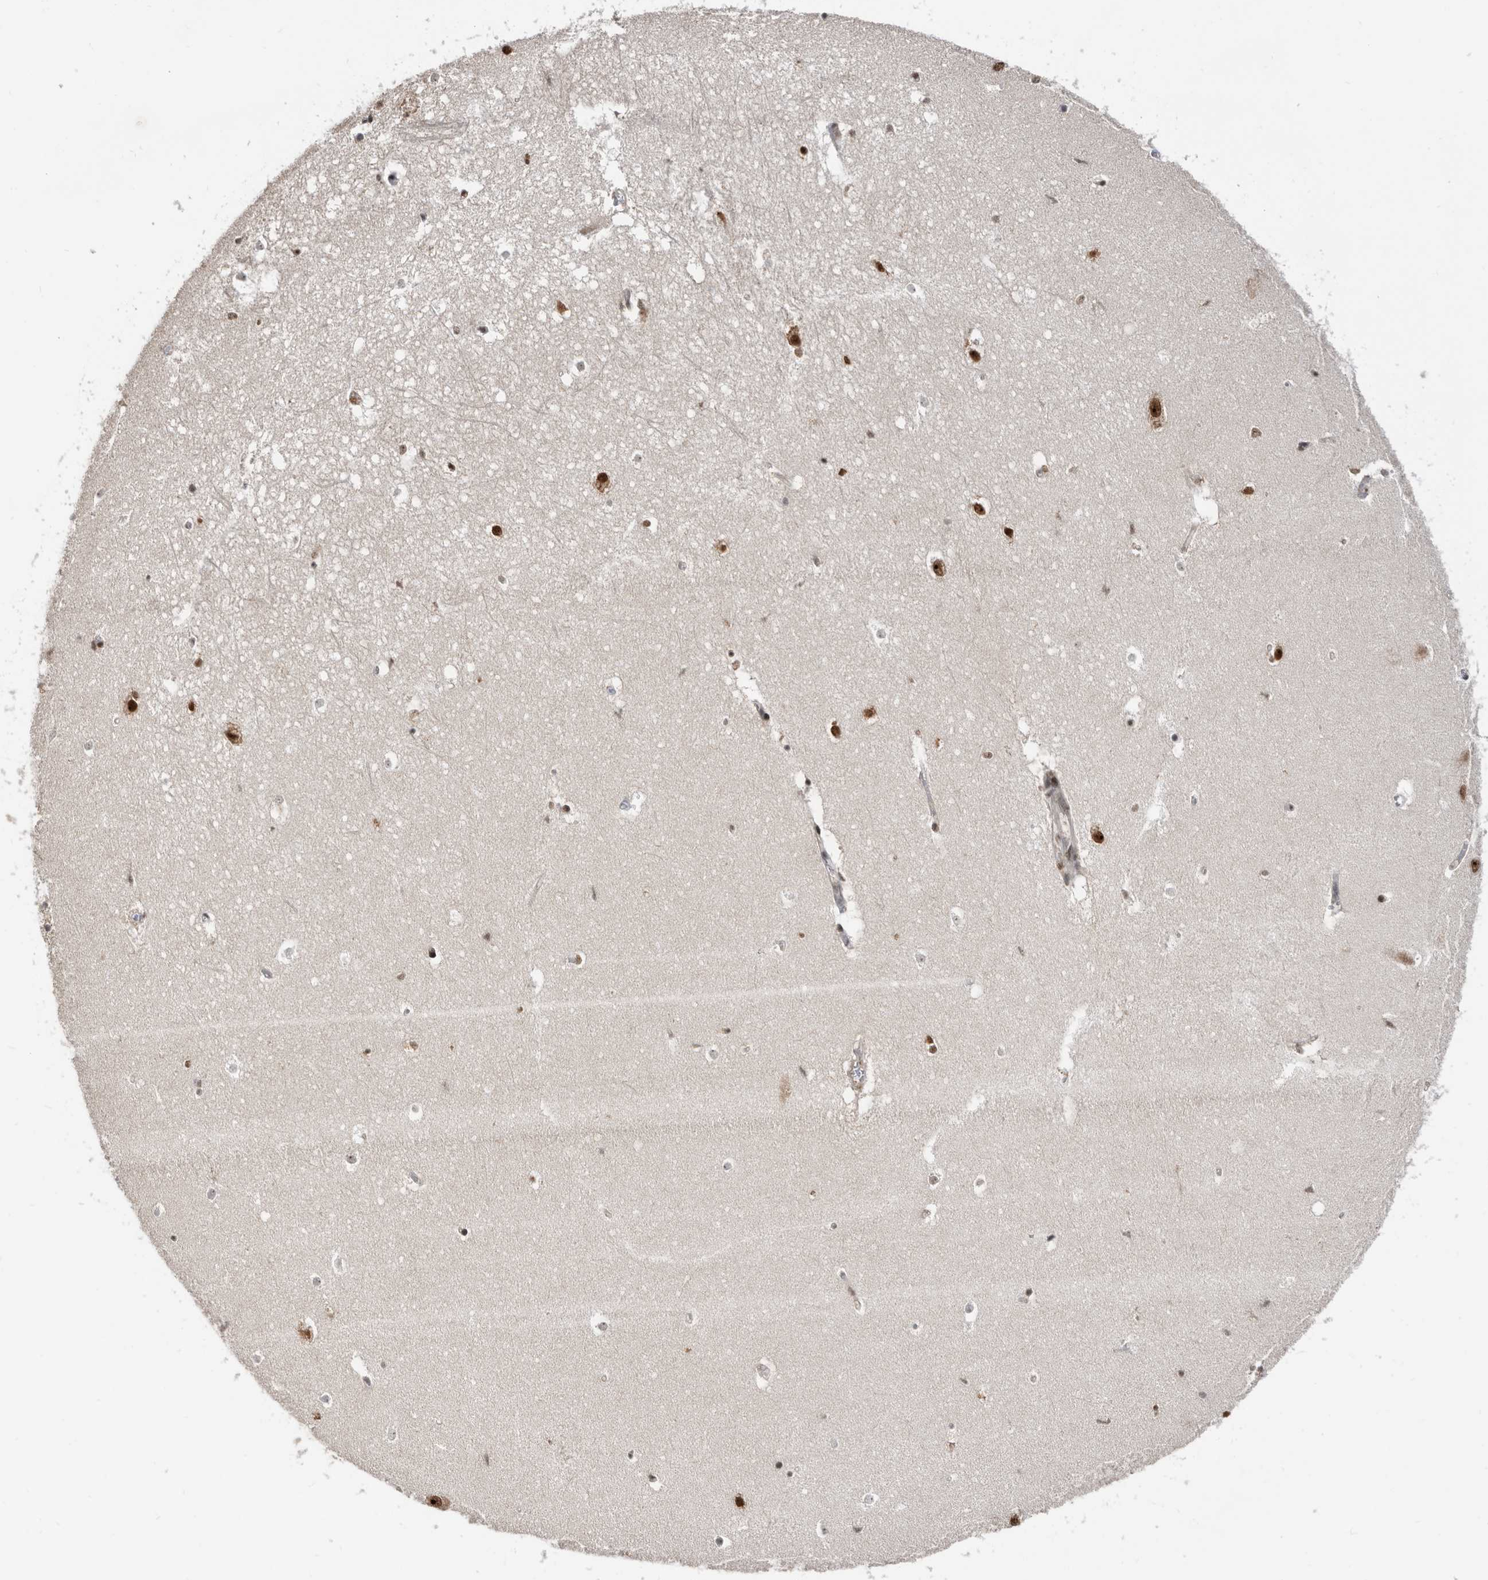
{"staining": {"intensity": "weak", "quantity": "<25%", "location": "cytoplasmic/membranous,nuclear"}, "tissue": "hippocampus", "cell_type": "Glial cells", "image_type": "normal", "snomed": [{"axis": "morphology", "description": "Normal tissue, NOS"}, {"axis": "topography", "description": "Hippocampus"}], "caption": "This is an IHC histopathology image of normal hippocampus. There is no staining in glial cells.", "gene": "ZNF260", "patient": {"sex": "female", "age": 64}}